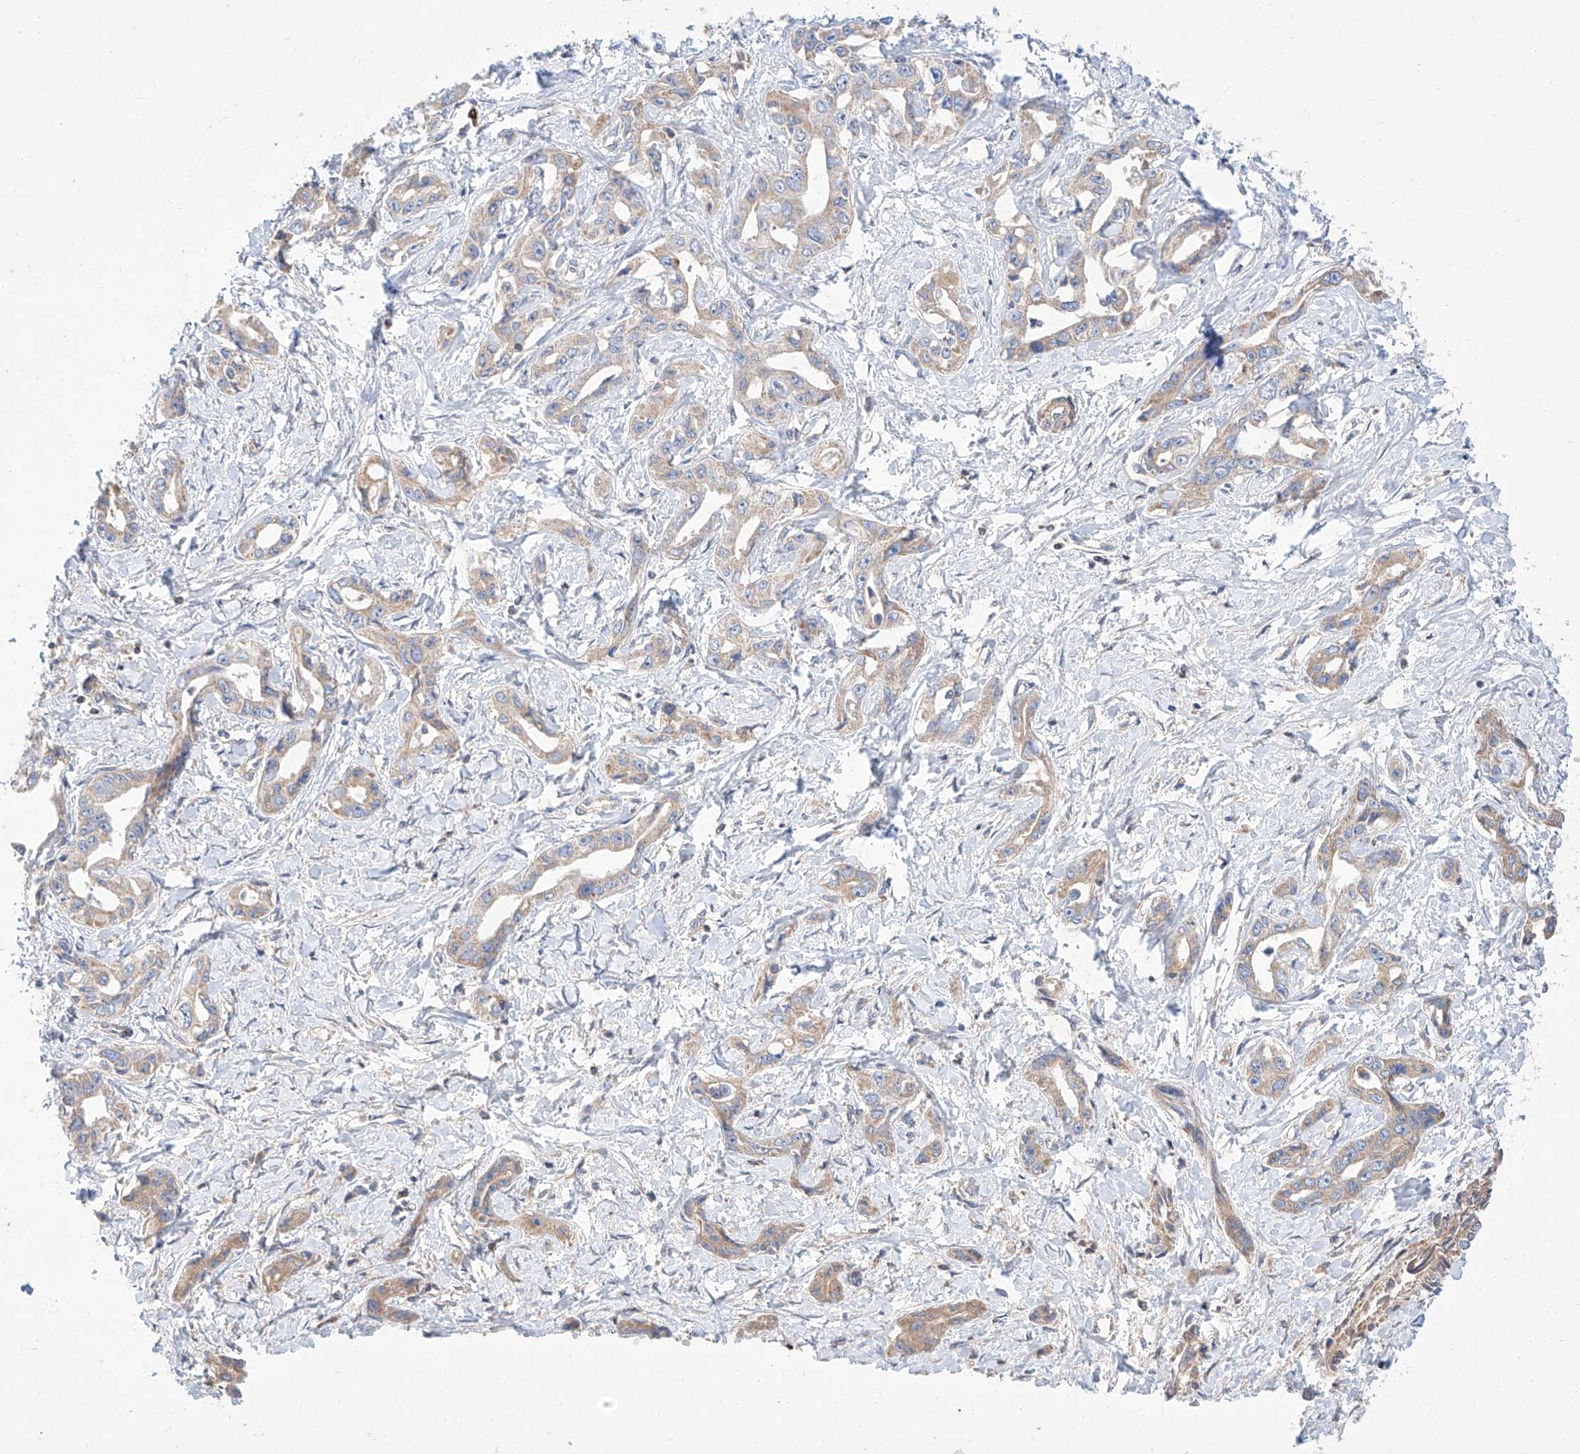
{"staining": {"intensity": "weak", "quantity": "25%-75%", "location": "cytoplasmic/membranous"}, "tissue": "liver cancer", "cell_type": "Tumor cells", "image_type": "cancer", "snomed": [{"axis": "morphology", "description": "Cholangiocarcinoma"}, {"axis": "topography", "description": "Liver"}], "caption": "Brown immunohistochemical staining in human liver cancer (cholangiocarcinoma) demonstrates weak cytoplasmic/membranous staining in about 25%-75% of tumor cells.", "gene": "C6orf118", "patient": {"sex": "male", "age": 59}}